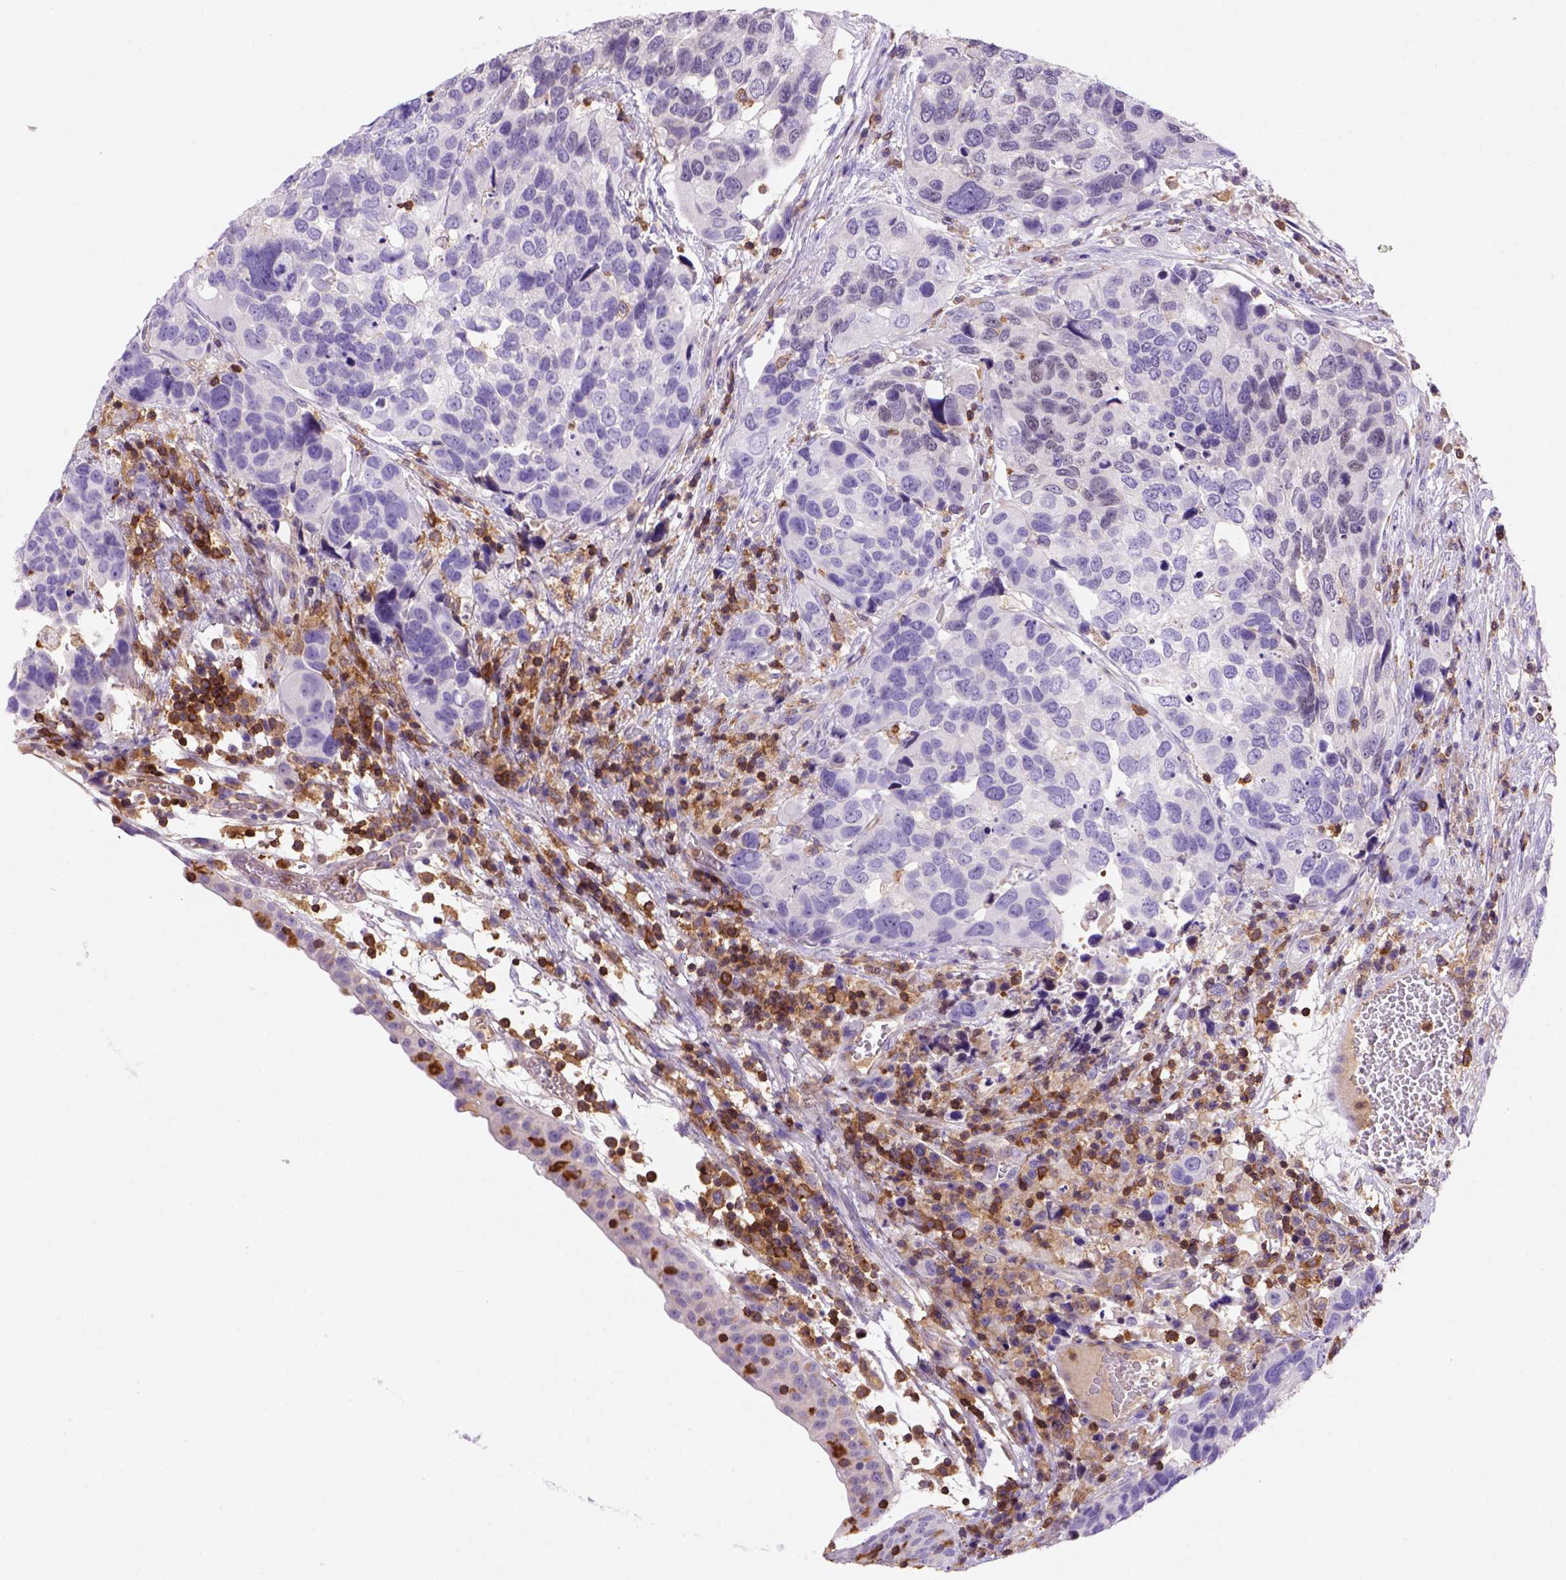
{"staining": {"intensity": "negative", "quantity": "none", "location": "none"}, "tissue": "urothelial cancer", "cell_type": "Tumor cells", "image_type": "cancer", "snomed": [{"axis": "morphology", "description": "Urothelial carcinoma, High grade"}, {"axis": "topography", "description": "Urinary bladder"}], "caption": "This is an immunohistochemistry (IHC) histopathology image of human urothelial cancer. There is no positivity in tumor cells.", "gene": "INPP5D", "patient": {"sex": "male", "age": 60}}